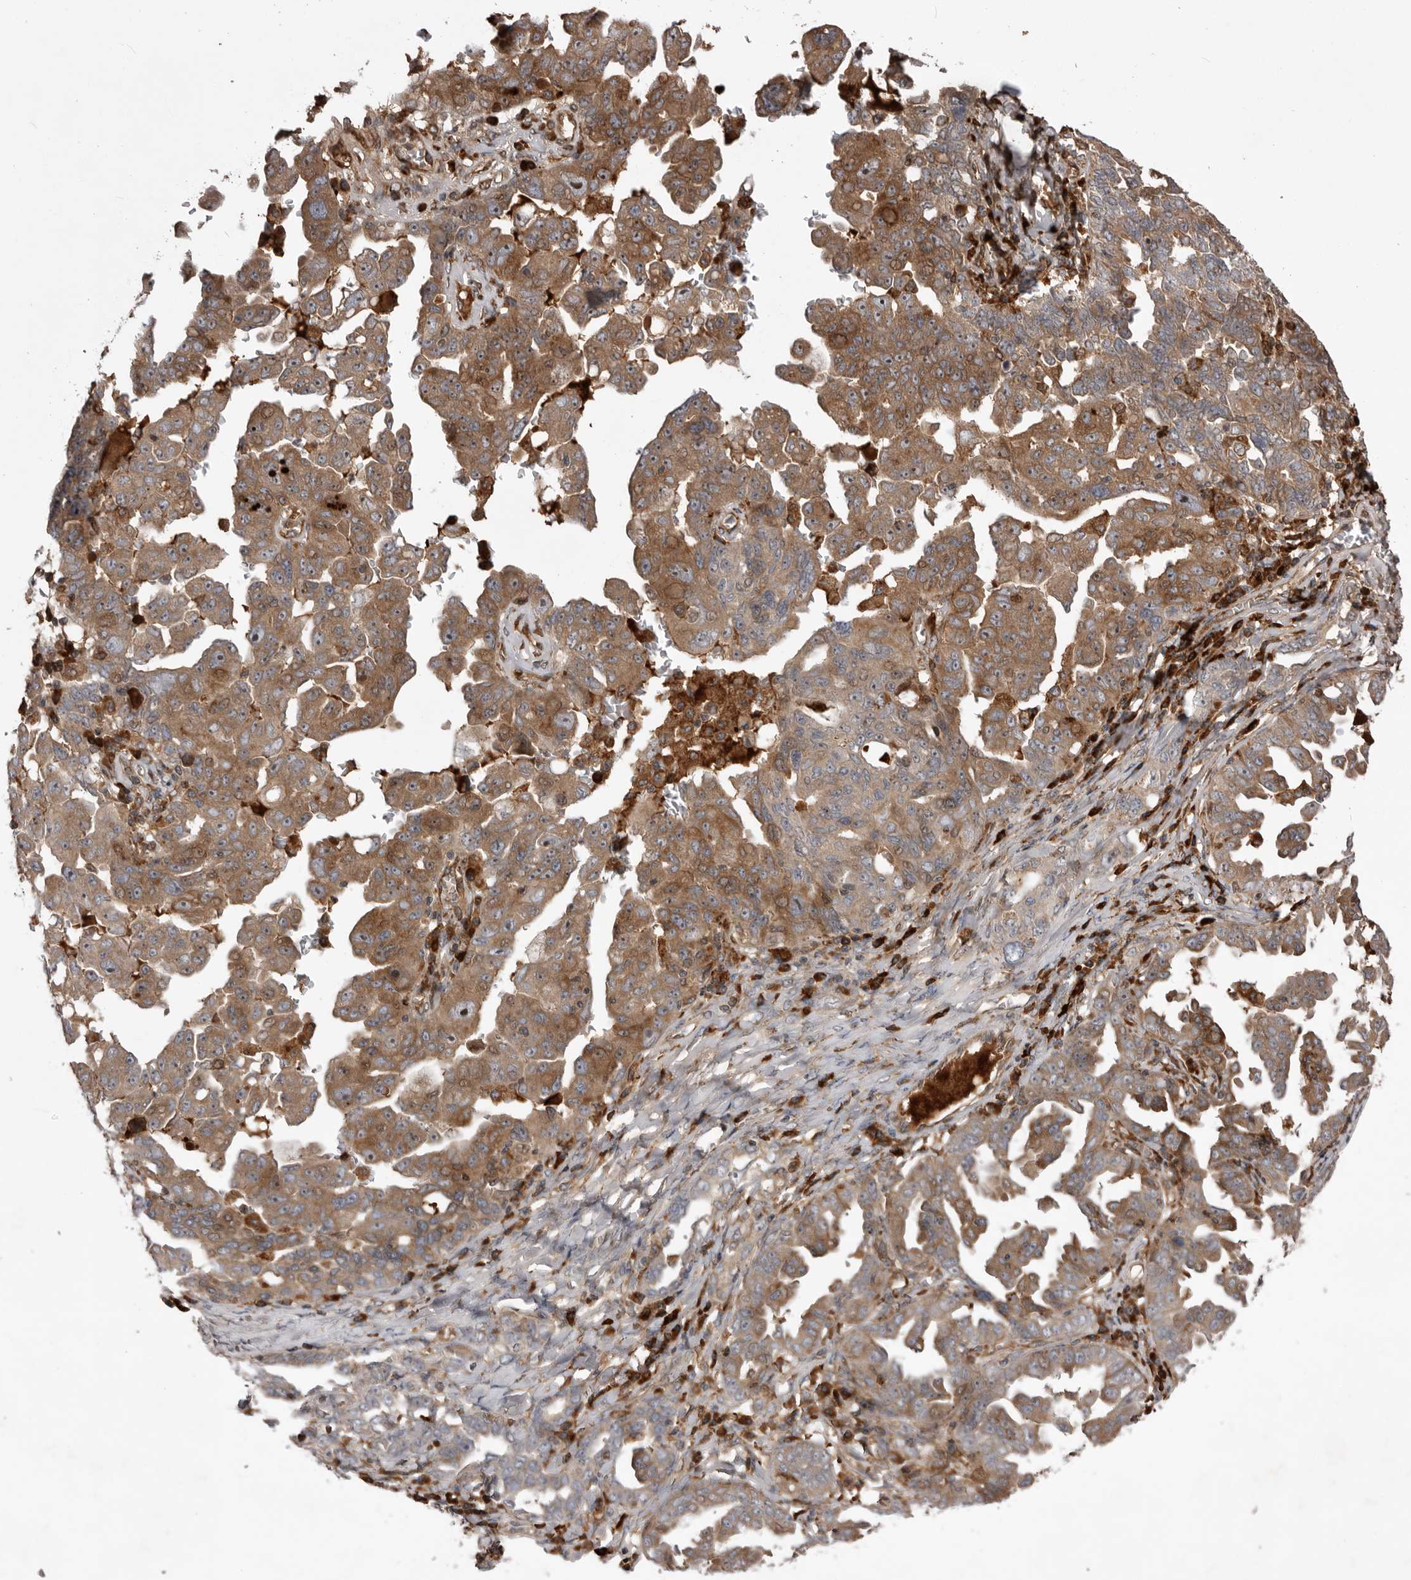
{"staining": {"intensity": "moderate", "quantity": ">75%", "location": "cytoplasmic/membranous"}, "tissue": "ovarian cancer", "cell_type": "Tumor cells", "image_type": "cancer", "snomed": [{"axis": "morphology", "description": "Carcinoma, endometroid"}, {"axis": "topography", "description": "Ovary"}], "caption": "IHC micrograph of human ovarian endometroid carcinoma stained for a protein (brown), which demonstrates medium levels of moderate cytoplasmic/membranous expression in approximately >75% of tumor cells.", "gene": "RAB3GAP2", "patient": {"sex": "female", "age": 62}}